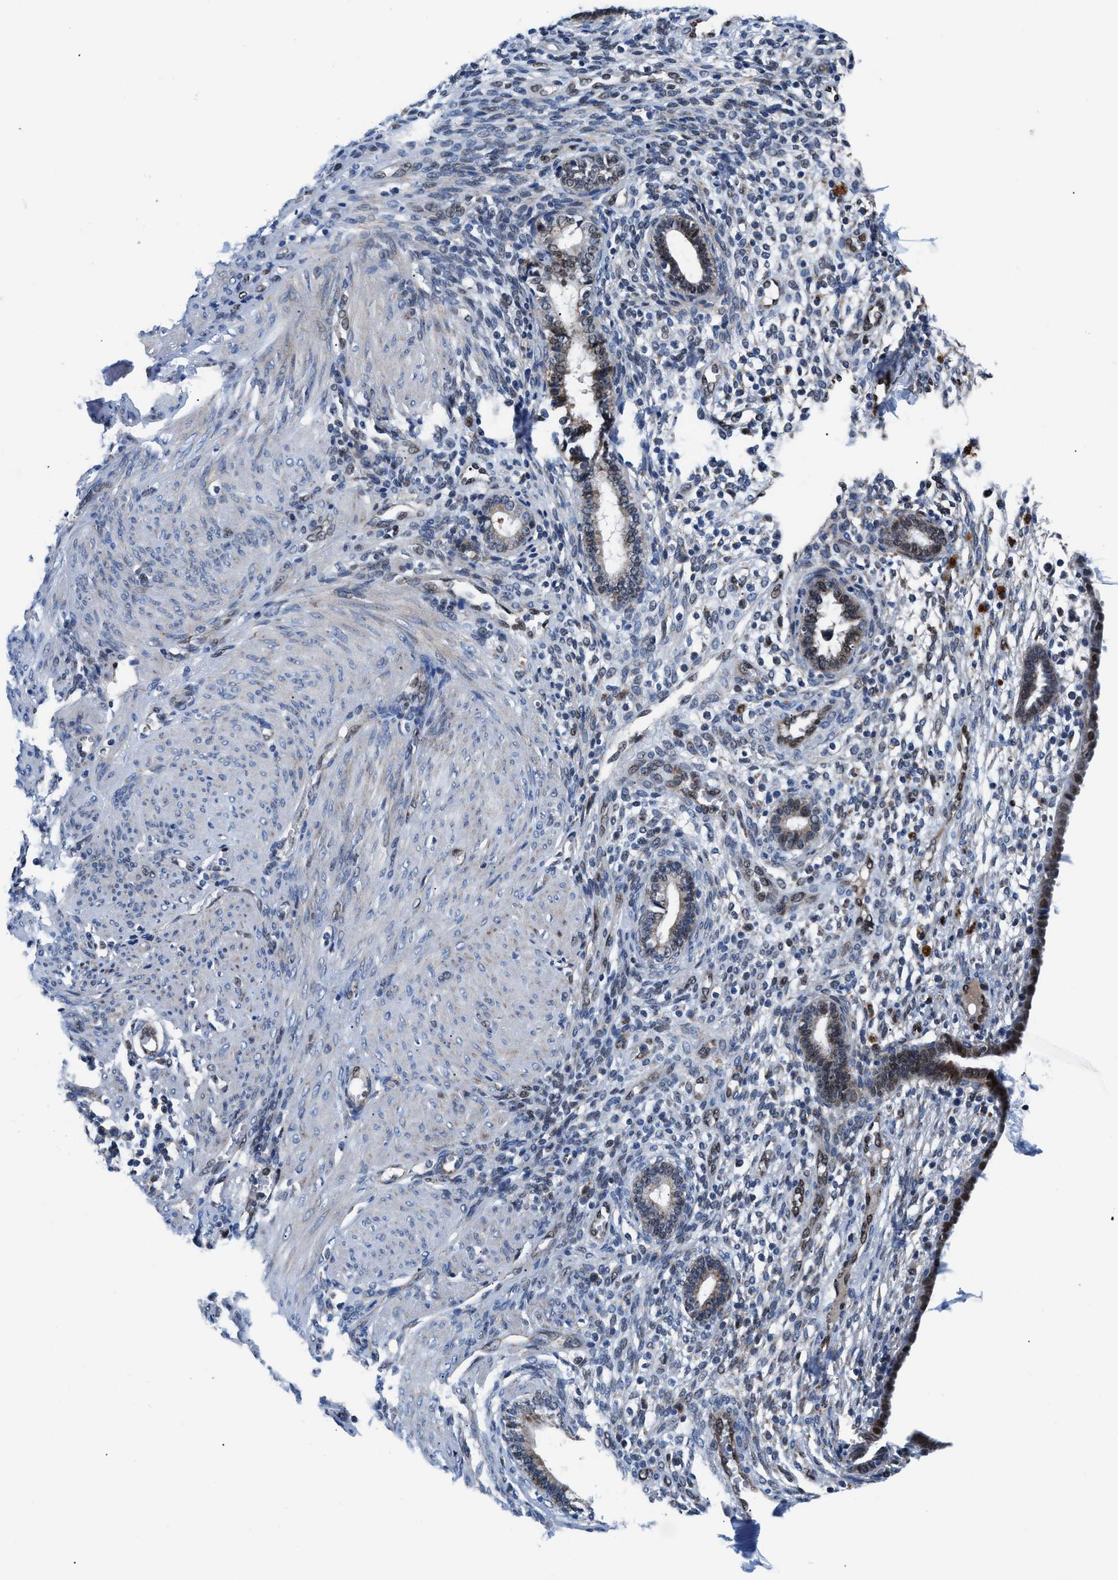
{"staining": {"intensity": "strong", "quantity": "<25%", "location": "nuclear"}, "tissue": "endometrium", "cell_type": "Cells in endometrial stroma", "image_type": "normal", "snomed": [{"axis": "morphology", "description": "Normal tissue, NOS"}, {"axis": "topography", "description": "Endometrium"}], "caption": "Approximately <25% of cells in endometrial stroma in benign human endometrium exhibit strong nuclear protein positivity as visualized by brown immunohistochemical staining.", "gene": "LMO2", "patient": {"sex": "female", "age": 72}}